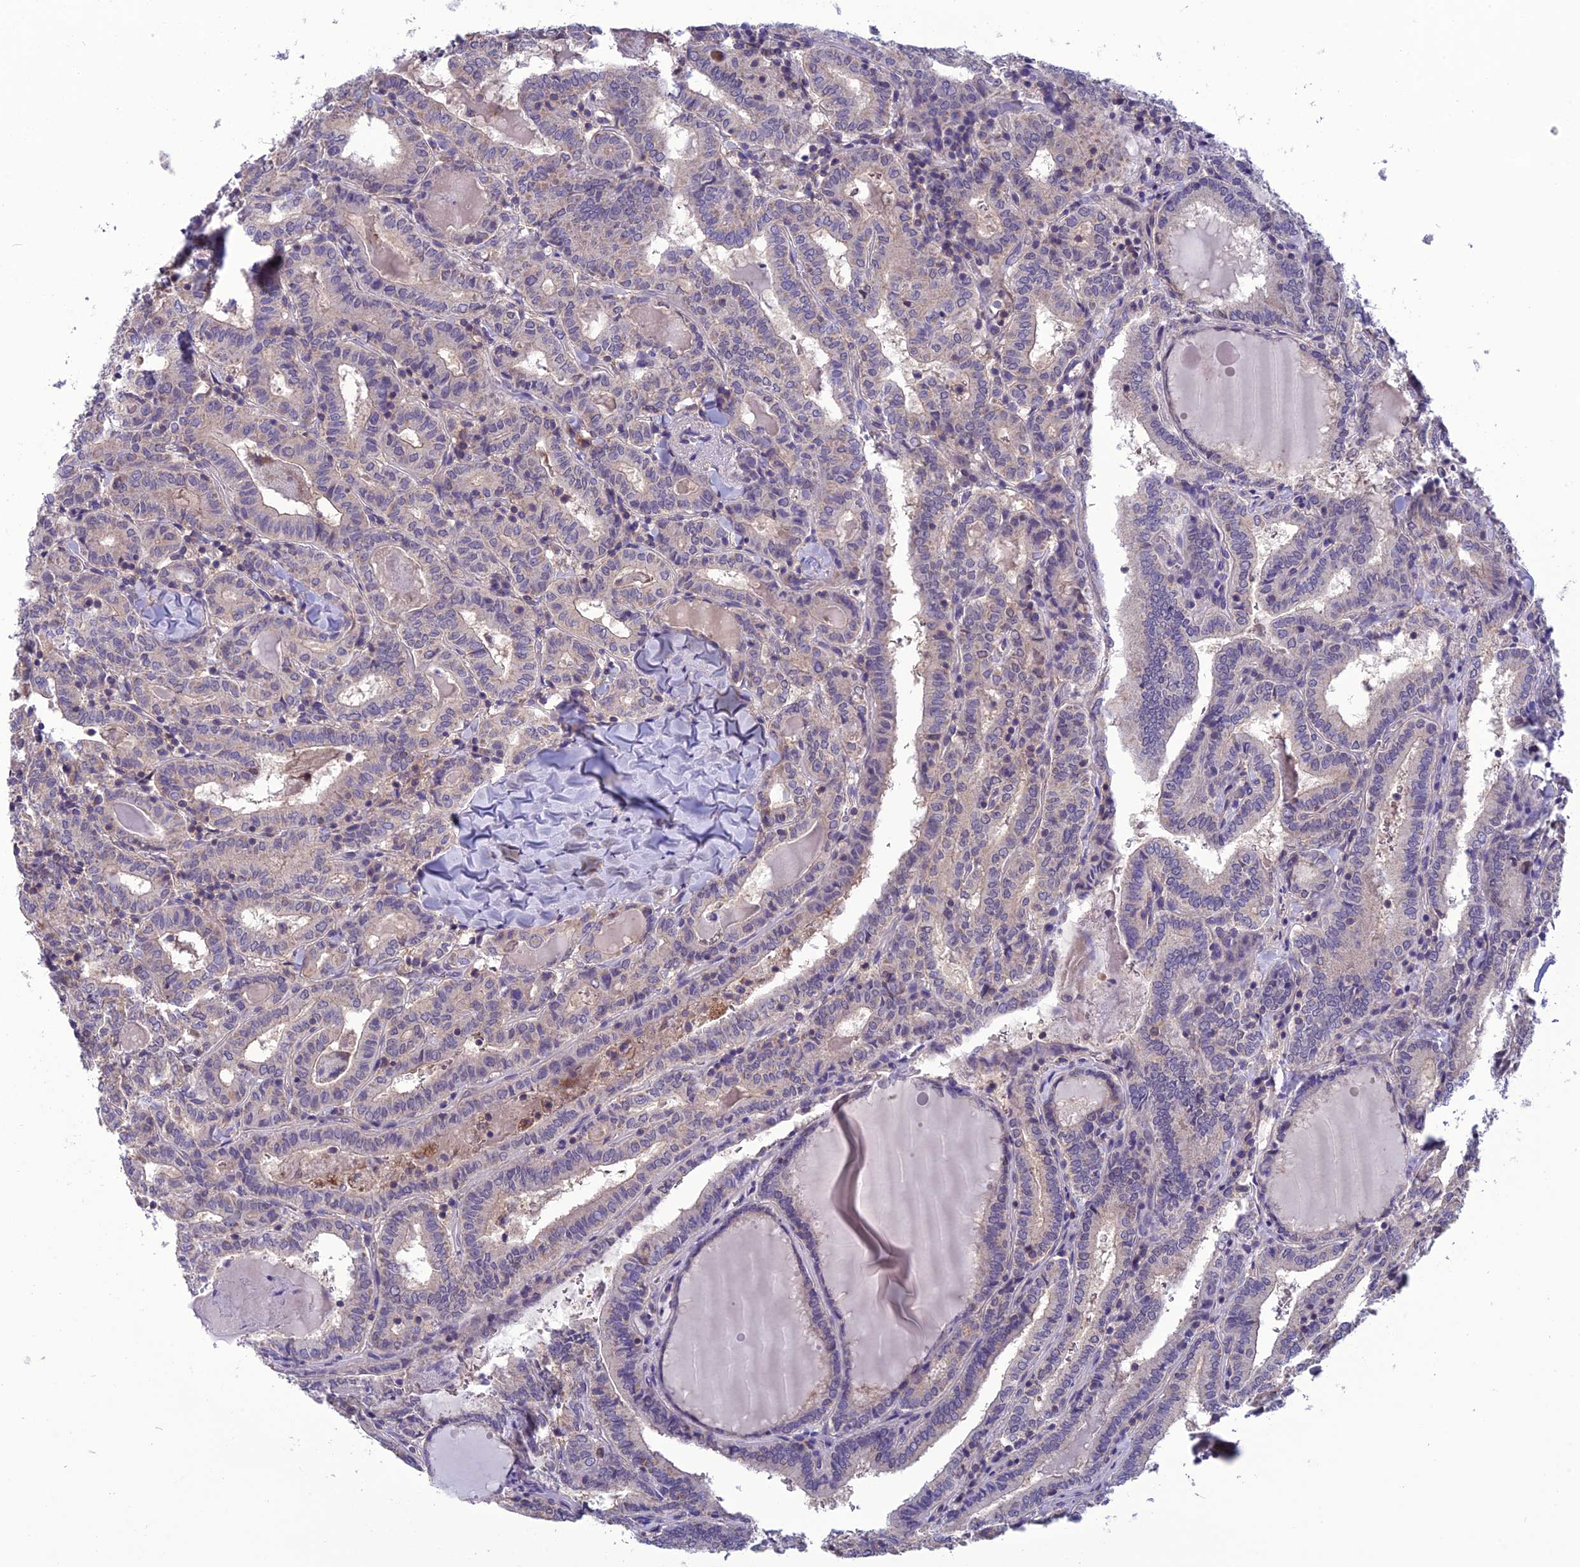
{"staining": {"intensity": "negative", "quantity": "none", "location": "none"}, "tissue": "thyroid cancer", "cell_type": "Tumor cells", "image_type": "cancer", "snomed": [{"axis": "morphology", "description": "Papillary adenocarcinoma, NOS"}, {"axis": "topography", "description": "Thyroid gland"}], "caption": "Tumor cells show no significant positivity in thyroid cancer.", "gene": "PSMF1", "patient": {"sex": "female", "age": 72}}